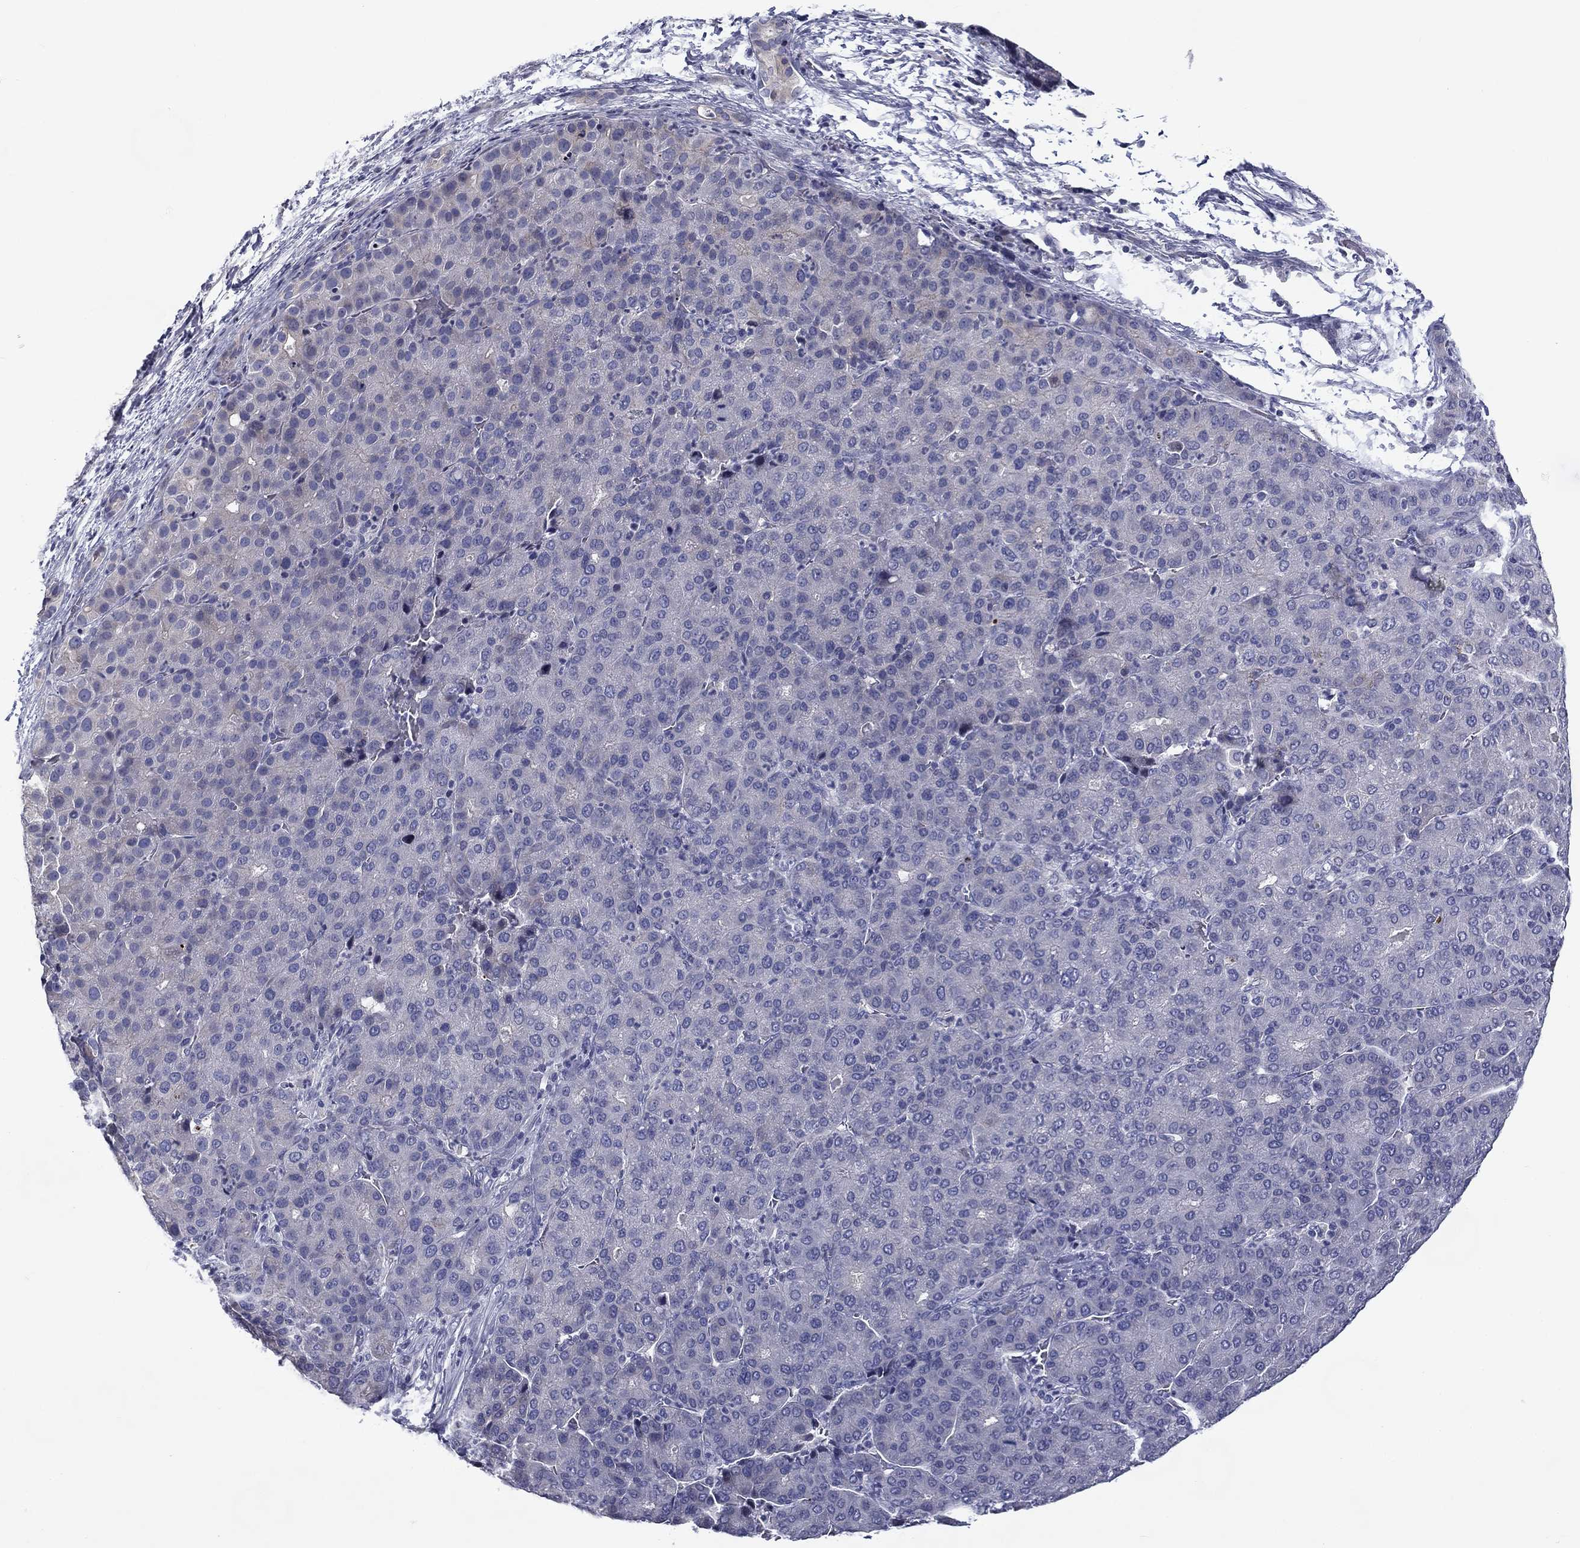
{"staining": {"intensity": "negative", "quantity": "none", "location": "none"}, "tissue": "liver cancer", "cell_type": "Tumor cells", "image_type": "cancer", "snomed": [{"axis": "morphology", "description": "Carcinoma, Hepatocellular, NOS"}, {"axis": "topography", "description": "Liver"}], "caption": "This is an immunohistochemistry (IHC) photomicrograph of liver cancer. There is no expression in tumor cells.", "gene": "SPATA7", "patient": {"sex": "male", "age": 65}}